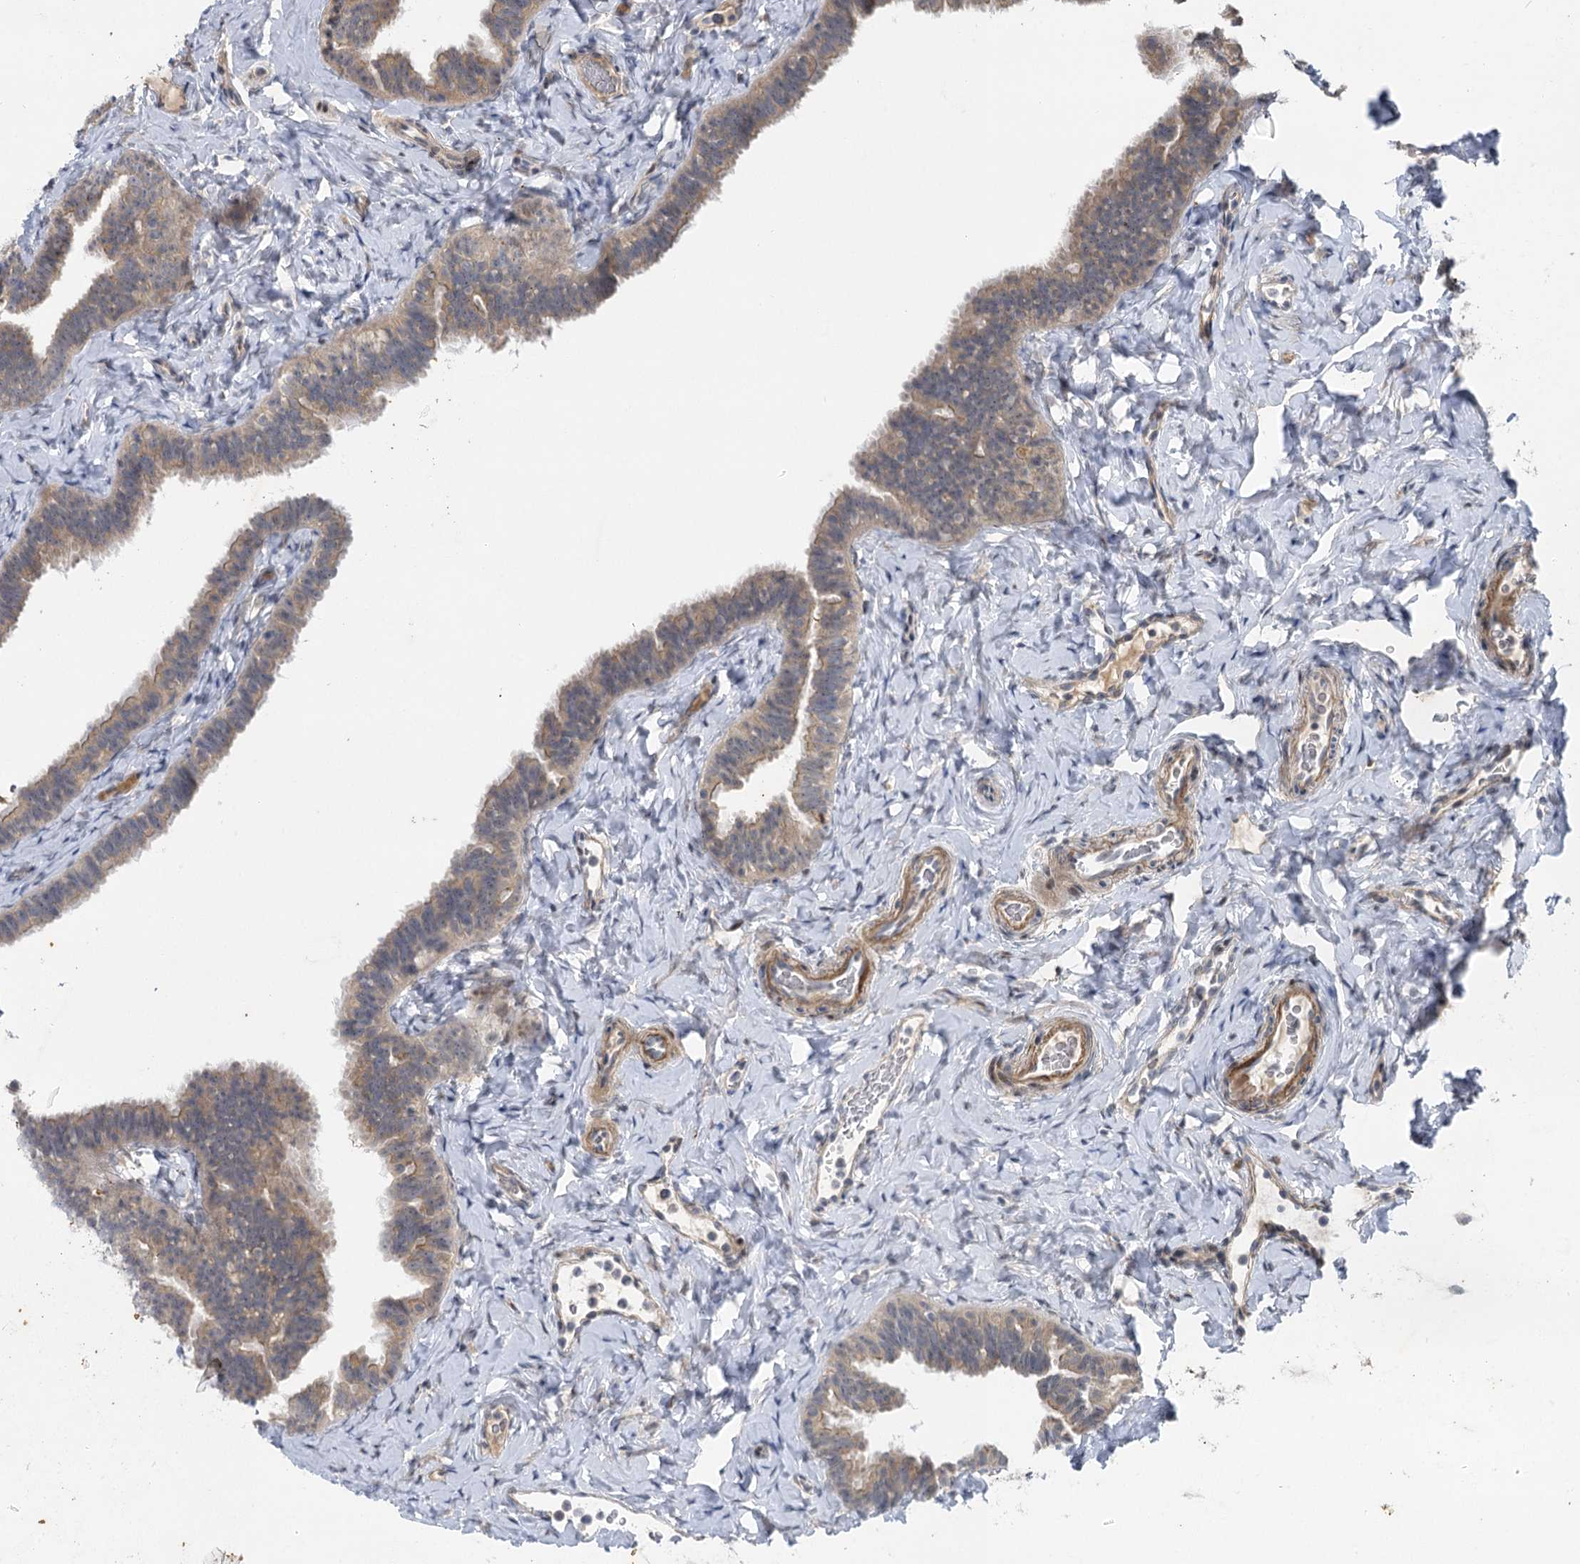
{"staining": {"intensity": "weak", "quantity": "25%-75%", "location": "cytoplasmic/membranous,nuclear"}, "tissue": "fallopian tube", "cell_type": "Glandular cells", "image_type": "normal", "snomed": [{"axis": "morphology", "description": "Normal tissue, NOS"}, {"axis": "topography", "description": "Fallopian tube"}], "caption": "High-magnification brightfield microscopy of normal fallopian tube stained with DAB (brown) and counterstained with hematoxylin (blue). glandular cells exhibit weak cytoplasmic/membranous,nuclear expression is seen in about25%-75% of cells. The staining was performed using DAB to visualize the protein expression in brown, while the nuclei were stained in blue with hematoxylin (Magnification: 20x).", "gene": "IL11RA", "patient": {"sex": "female", "age": 65}}